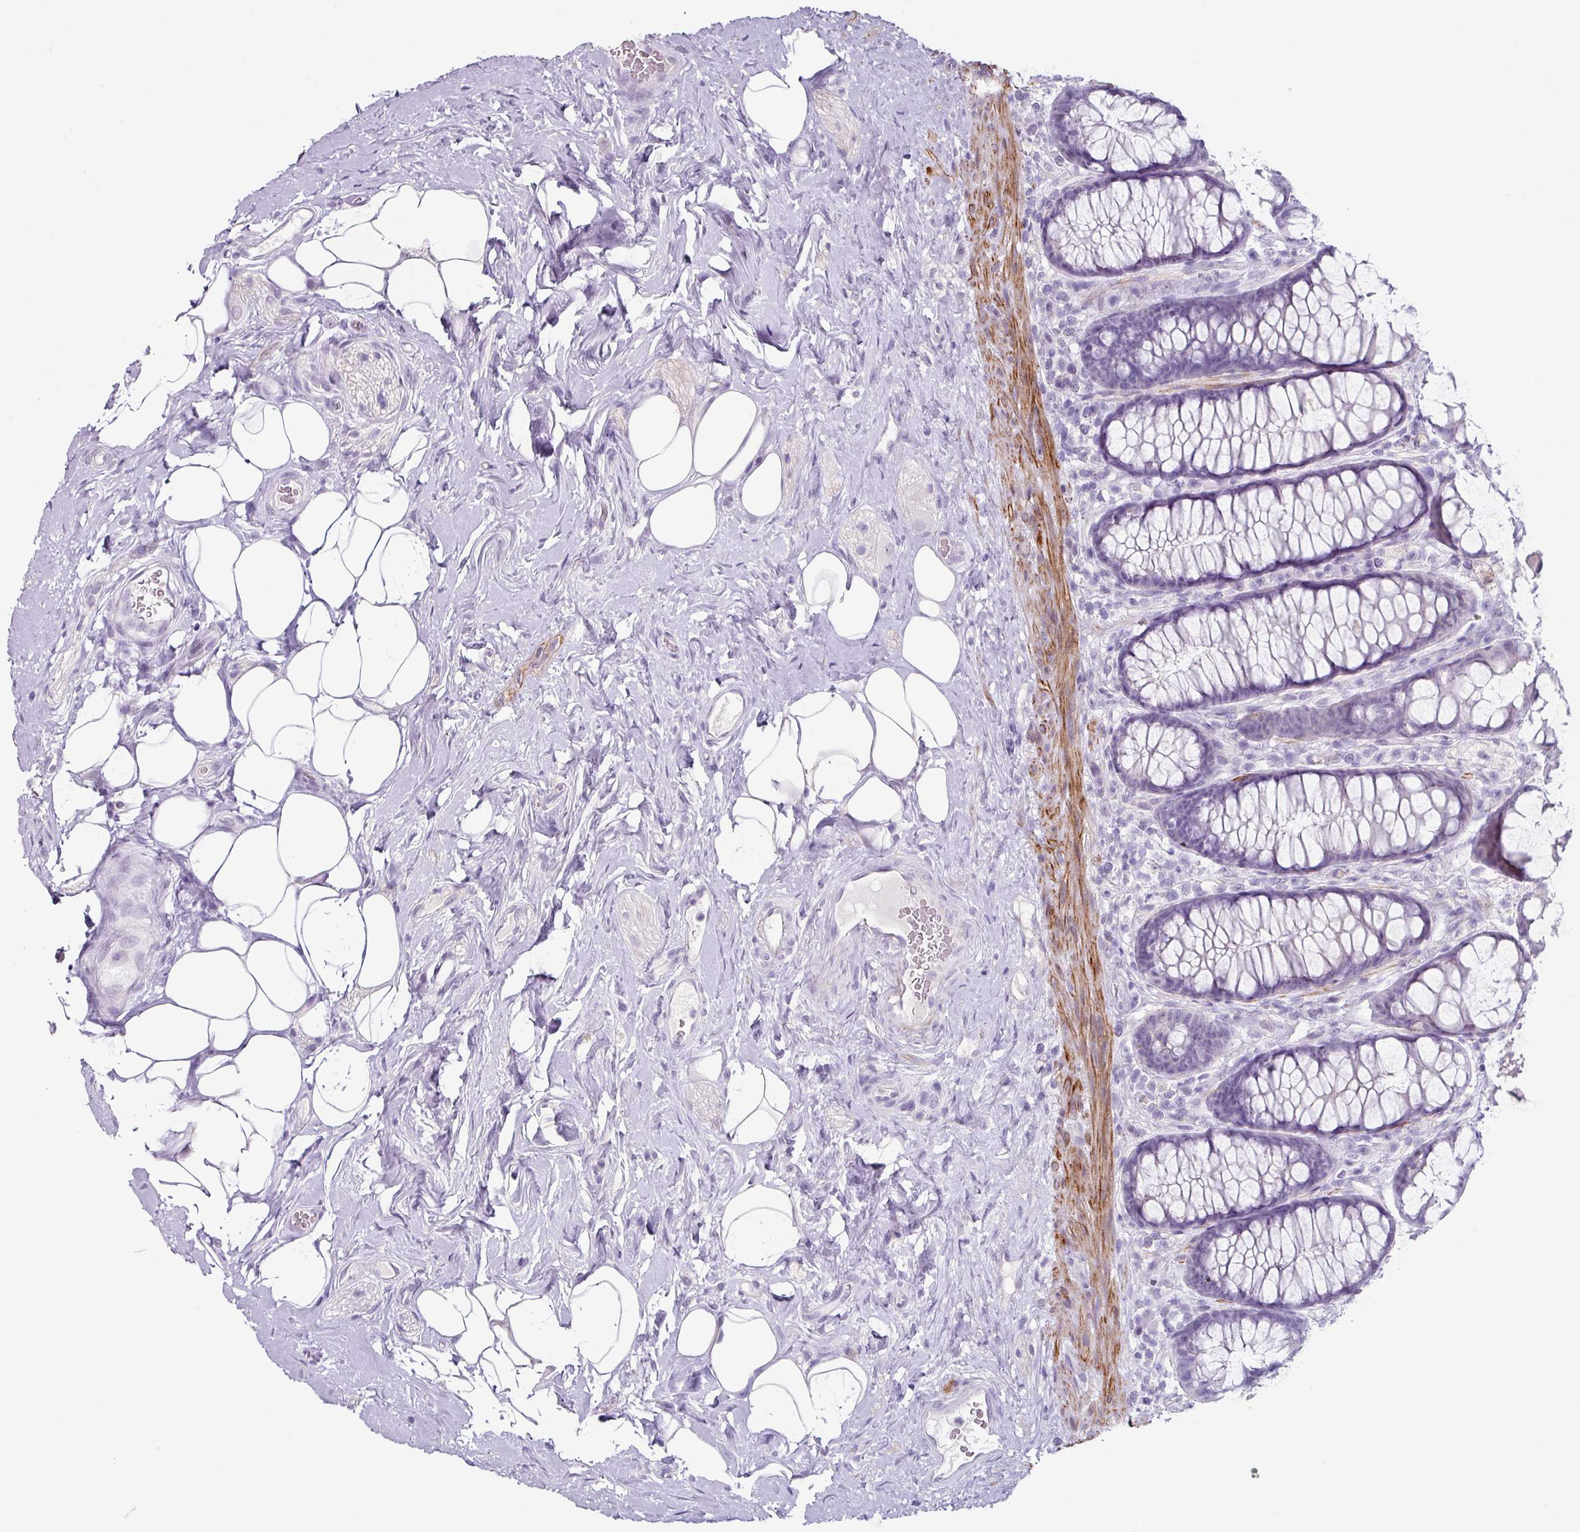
{"staining": {"intensity": "negative", "quantity": "none", "location": "none"}, "tissue": "rectum", "cell_type": "Glandular cells", "image_type": "normal", "snomed": [{"axis": "morphology", "description": "Normal tissue, NOS"}, {"axis": "topography", "description": "Rectum"}], "caption": "This is a photomicrograph of immunohistochemistry (IHC) staining of benign rectum, which shows no expression in glandular cells. Brightfield microscopy of immunohistochemistry stained with DAB (3,3'-diaminobenzidine) (brown) and hematoxylin (blue), captured at high magnification.", "gene": "TRA2A", "patient": {"sex": "female", "age": 67}}